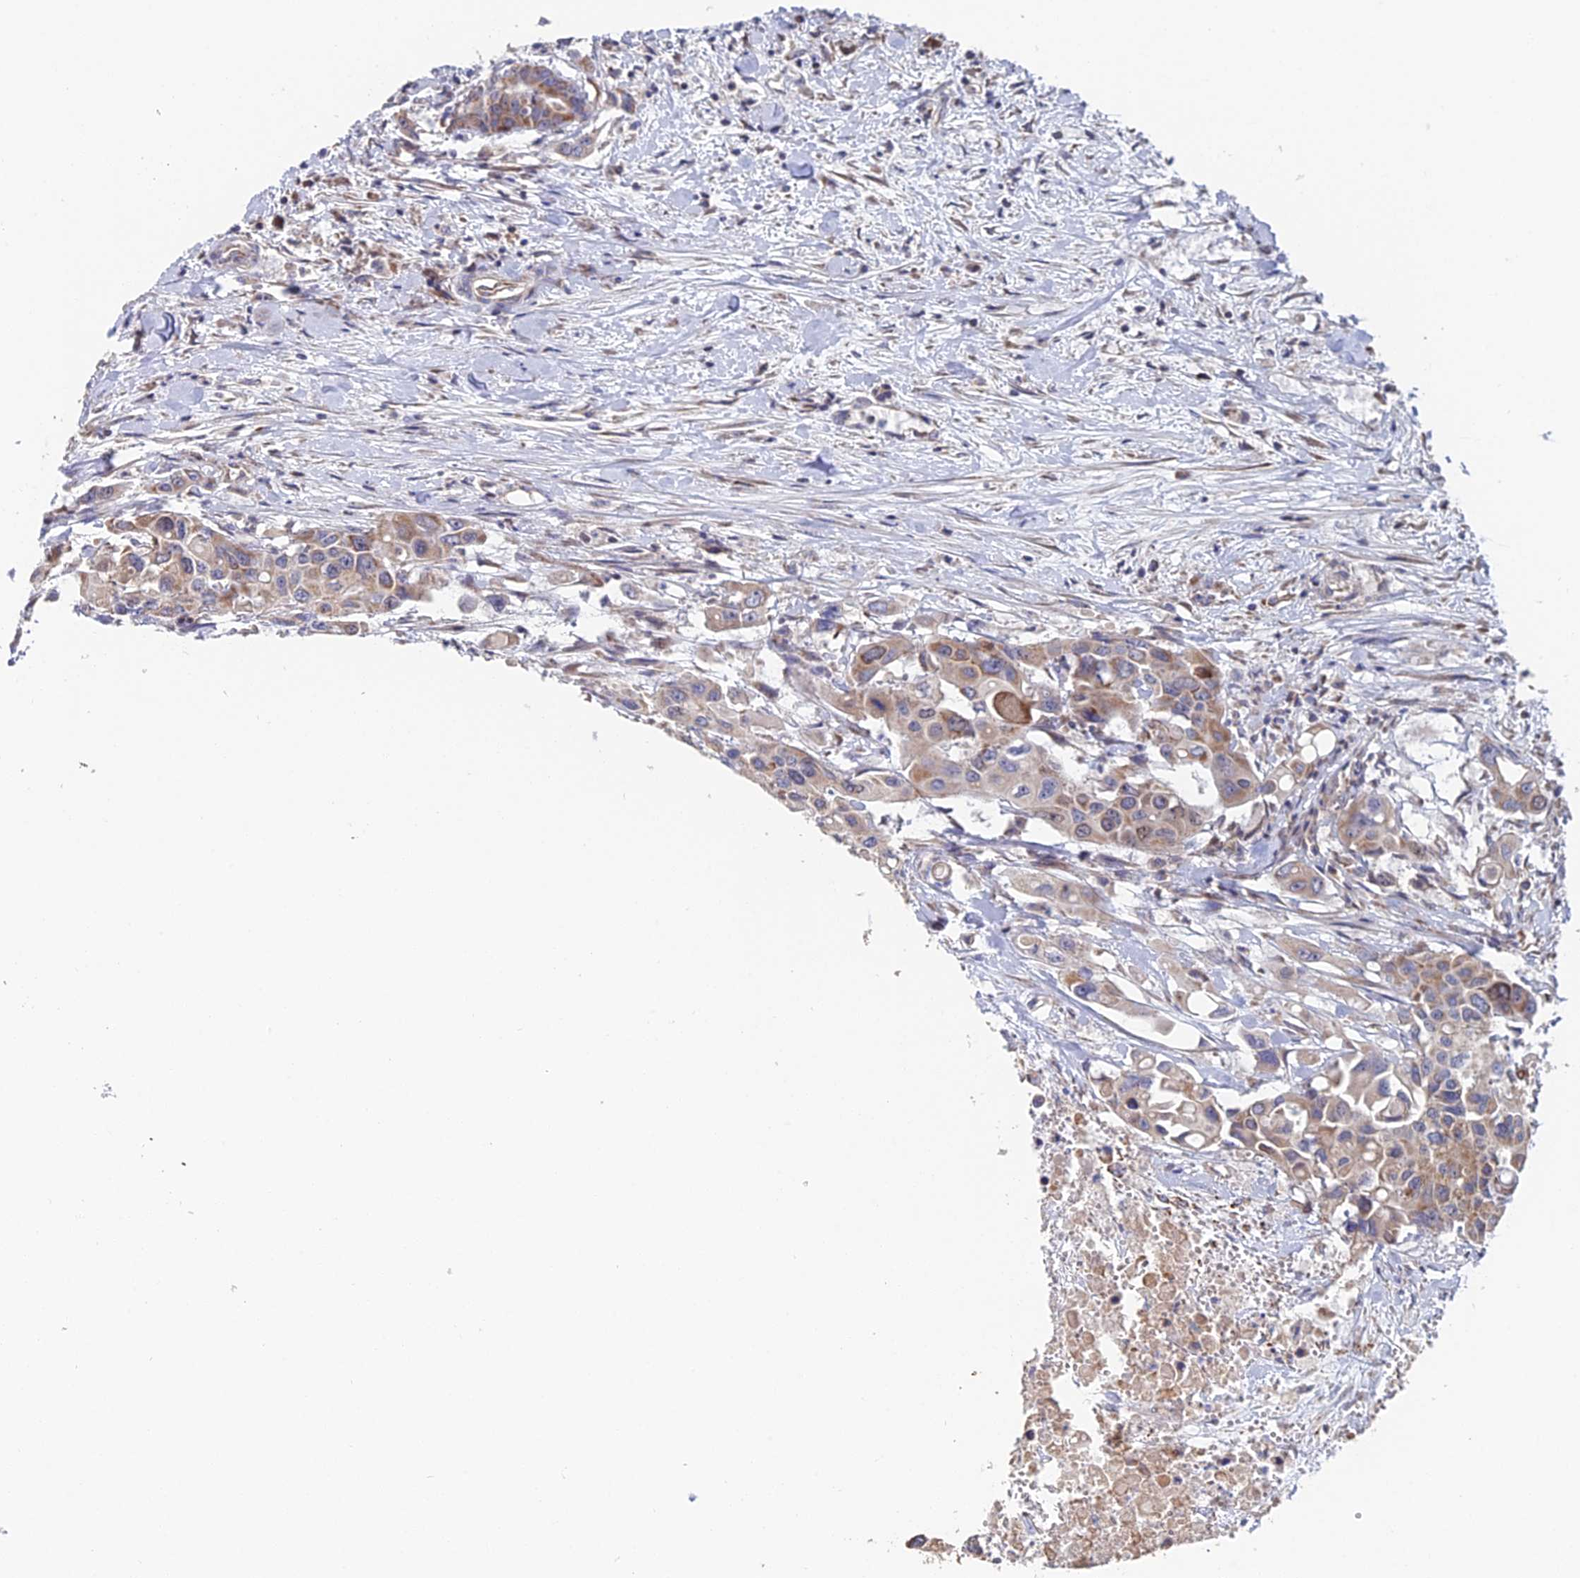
{"staining": {"intensity": "moderate", "quantity": "25%-75%", "location": "cytoplasmic/membranous"}, "tissue": "colorectal cancer", "cell_type": "Tumor cells", "image_type": "cancer", "snomed": [{"axis": "morphology", "description": "Adenocarcinoma, NOS"}, {"axis": "topography", "description": "Colon"}], "caption": "This is an image of immunohistochemistry staining of colorectal cancer (adenocarcinoma), which shows moderate expression in the cytoplasmic/membranous of tumor cells.", "gene": "ECSIT", "patient": {"sex": "male", "age": 77}}